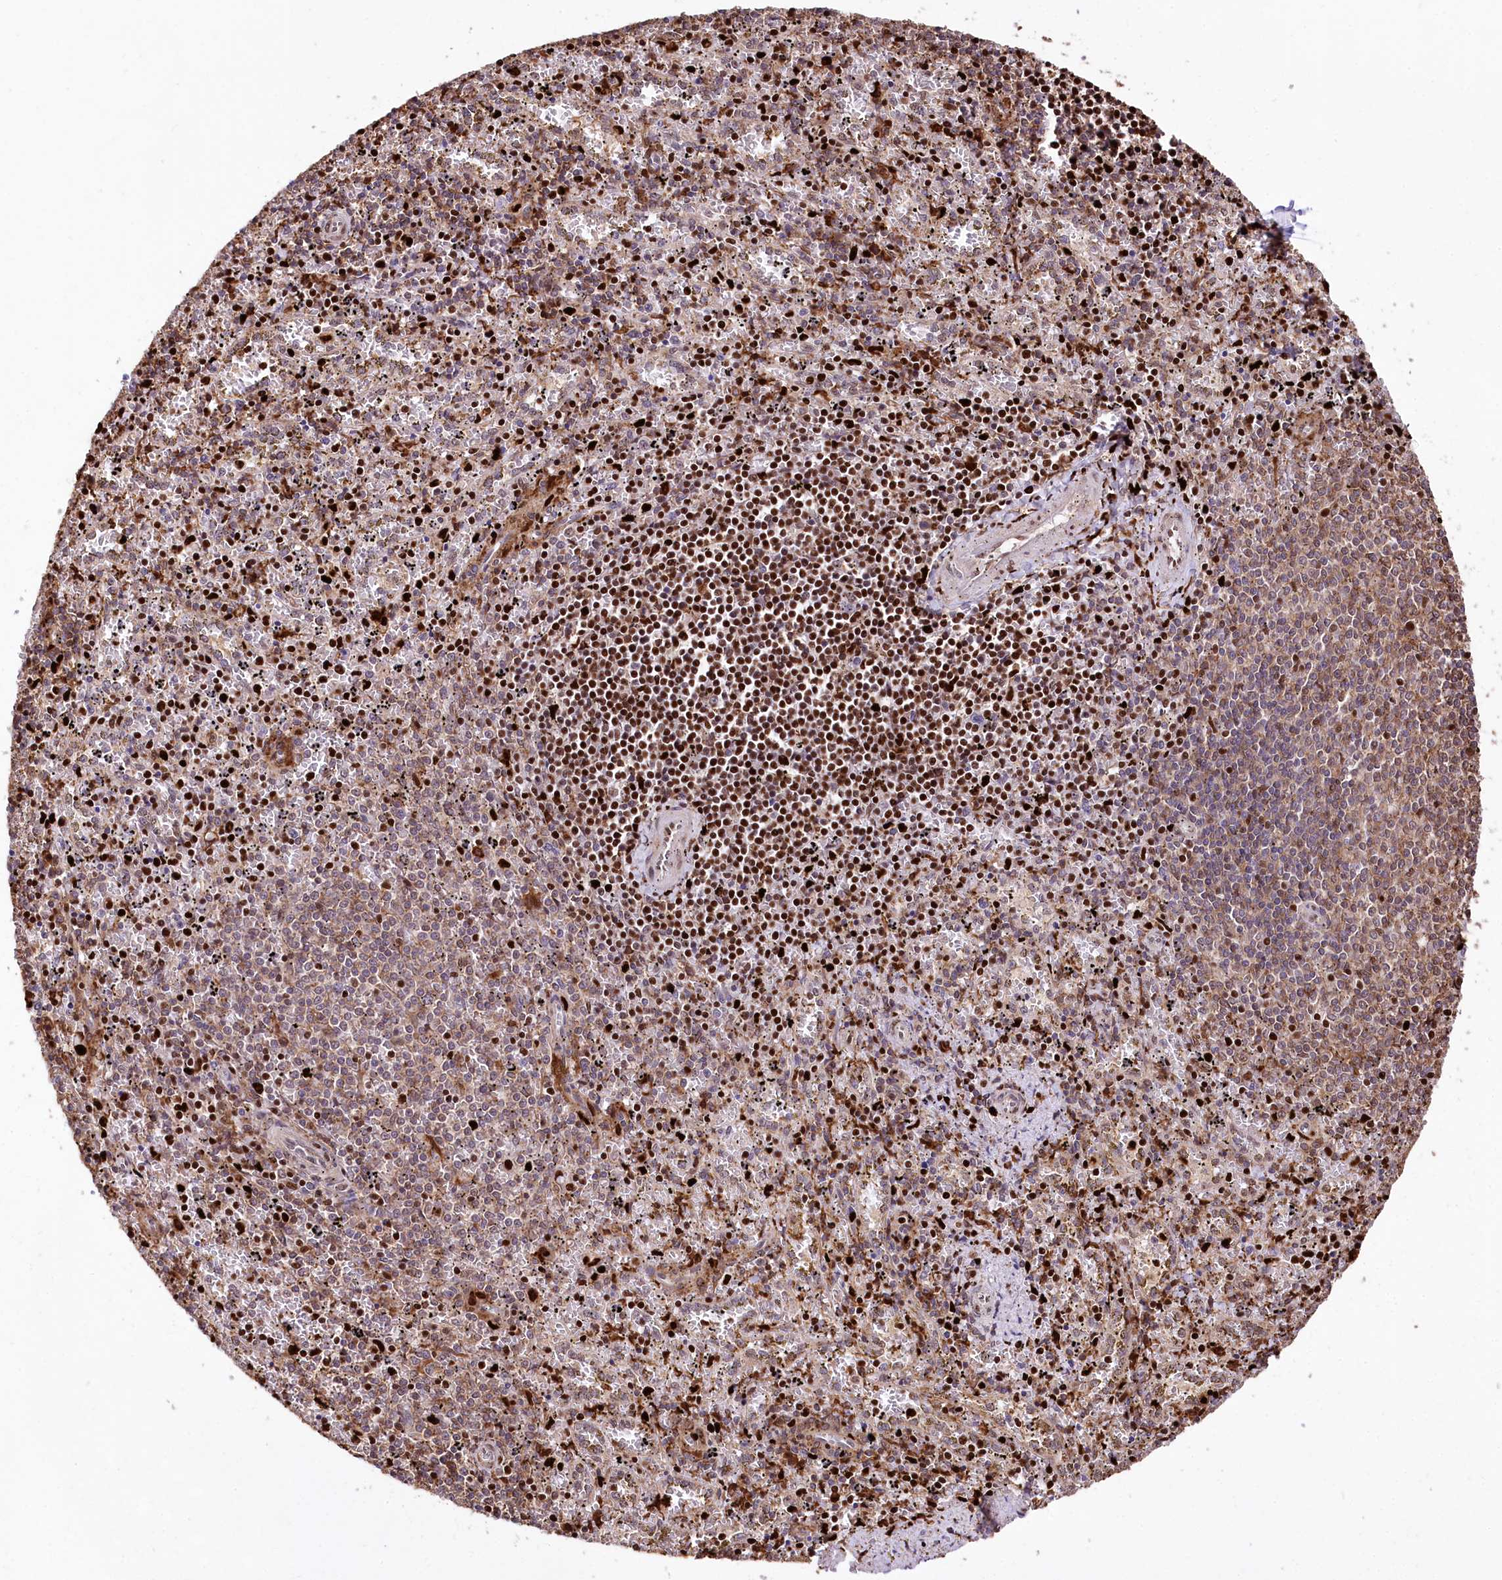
{"staining": {"intensity": "strong", "quantity": ">75%", "location": "nuclear"}, "tissue": "spleen", "cell_type": "Cells in red pulp", "image_type": "normal", "snomed": [{"axis": "morphology", "description": "Normal tissue, NOS"}, {"axis": "topography", "description": "Spleen"}], "caption": "This histopathology image demonstrates immunohistochemistry staining of normal human spleen, with high strong nuclear expression in about >75% of cells in red pulp.", "gene": "FIGN", "patient": {"sex": "male", "age": 11}}